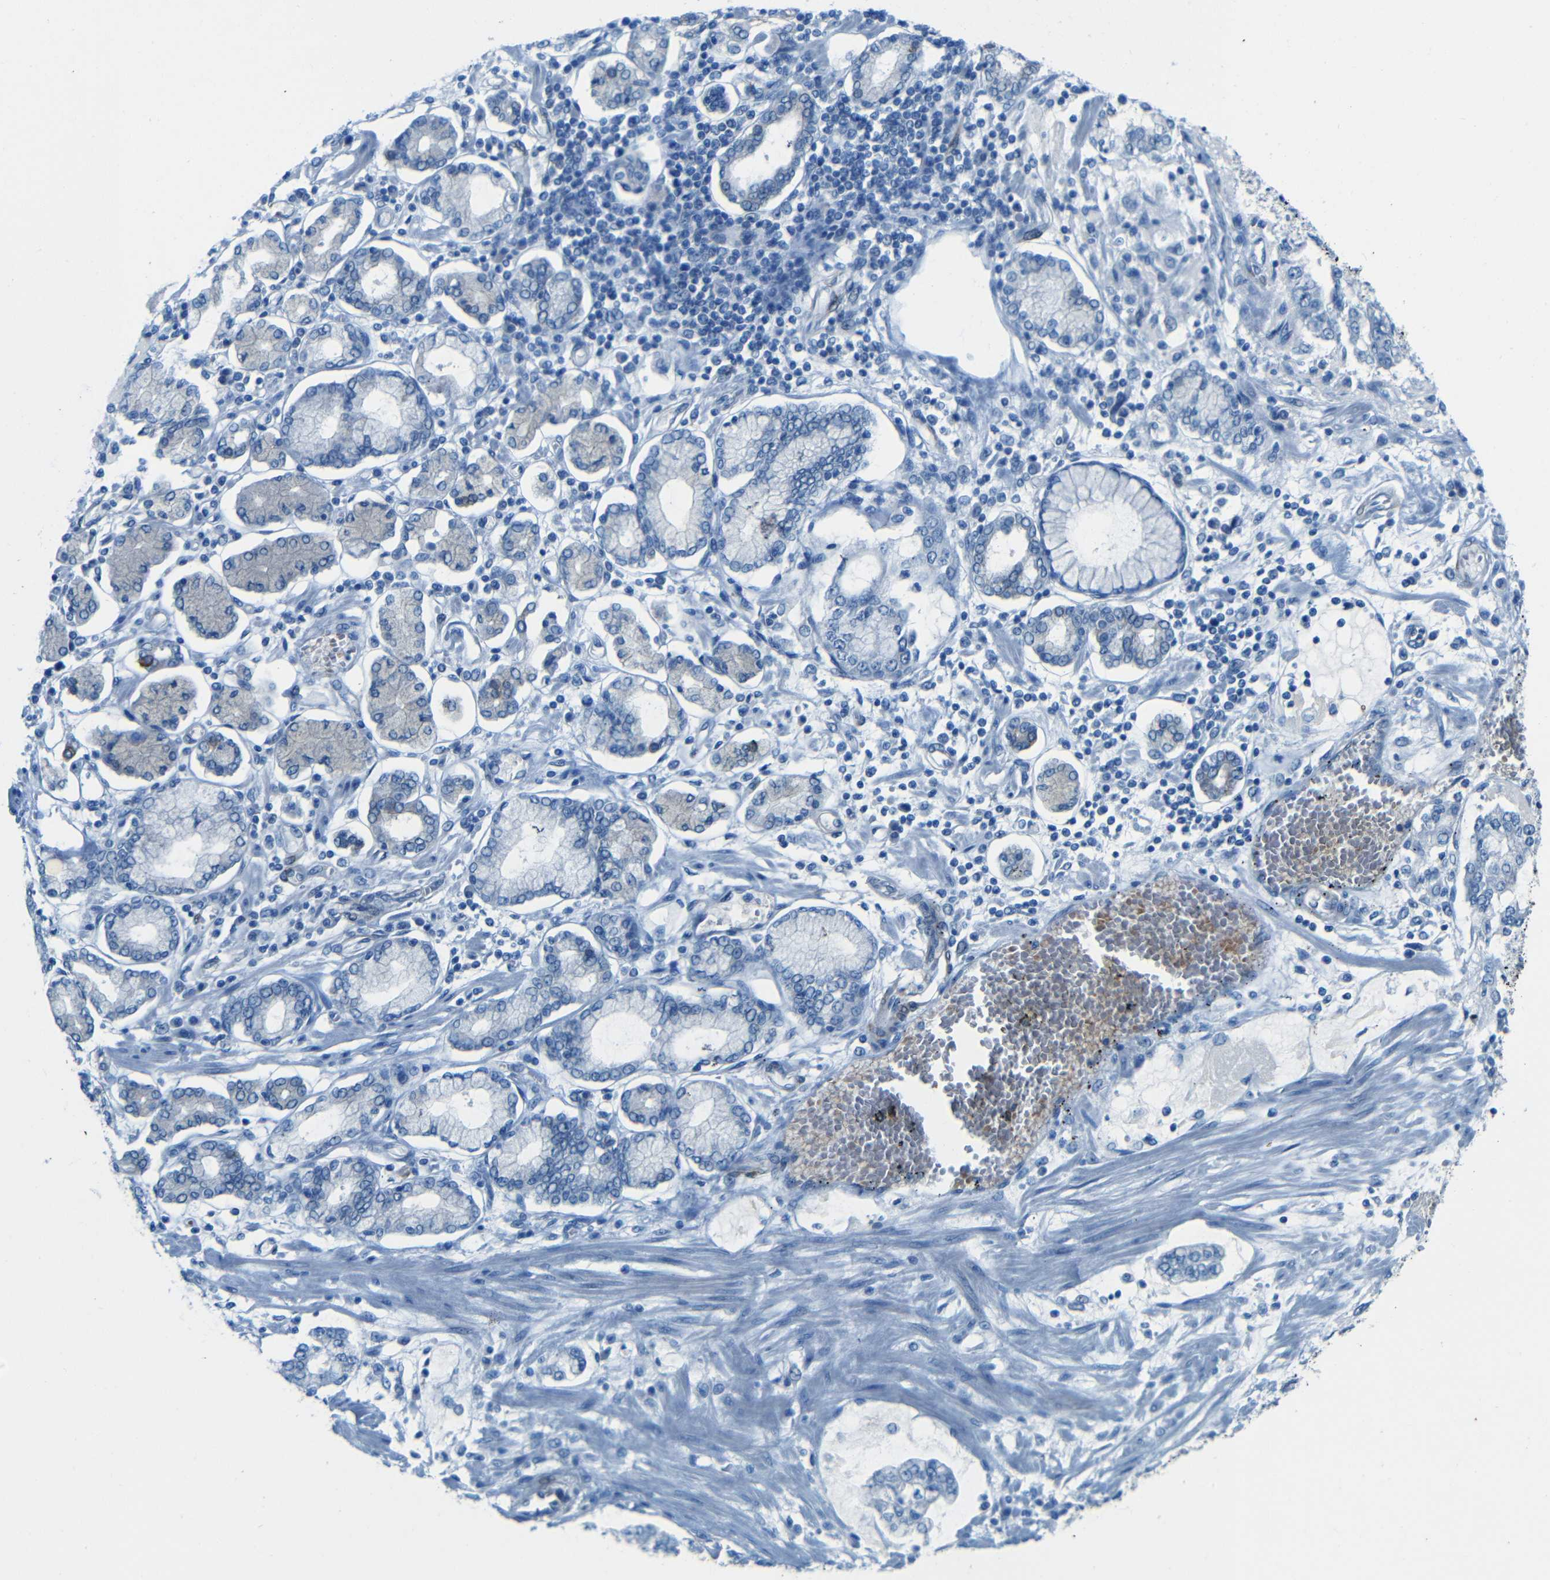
{"staining": {"intensity": "negative", "quantity": "none", "location": "none"}, "tissue": "stomach cancer", "cell_type": "Tumor cells", "image_type": "cancer", "snomed": [{"axis": "morphology", "description": "Adenocarcinoma, NOS"}, {"axis": "topography", "description": "Stomach"}], "caption": "IHC of human stomach cancer (adenocarcinoma) exhibits no staining in tumor cells.", "gene": "MAP2", "patient": {"sex": "male", "age": 76}}